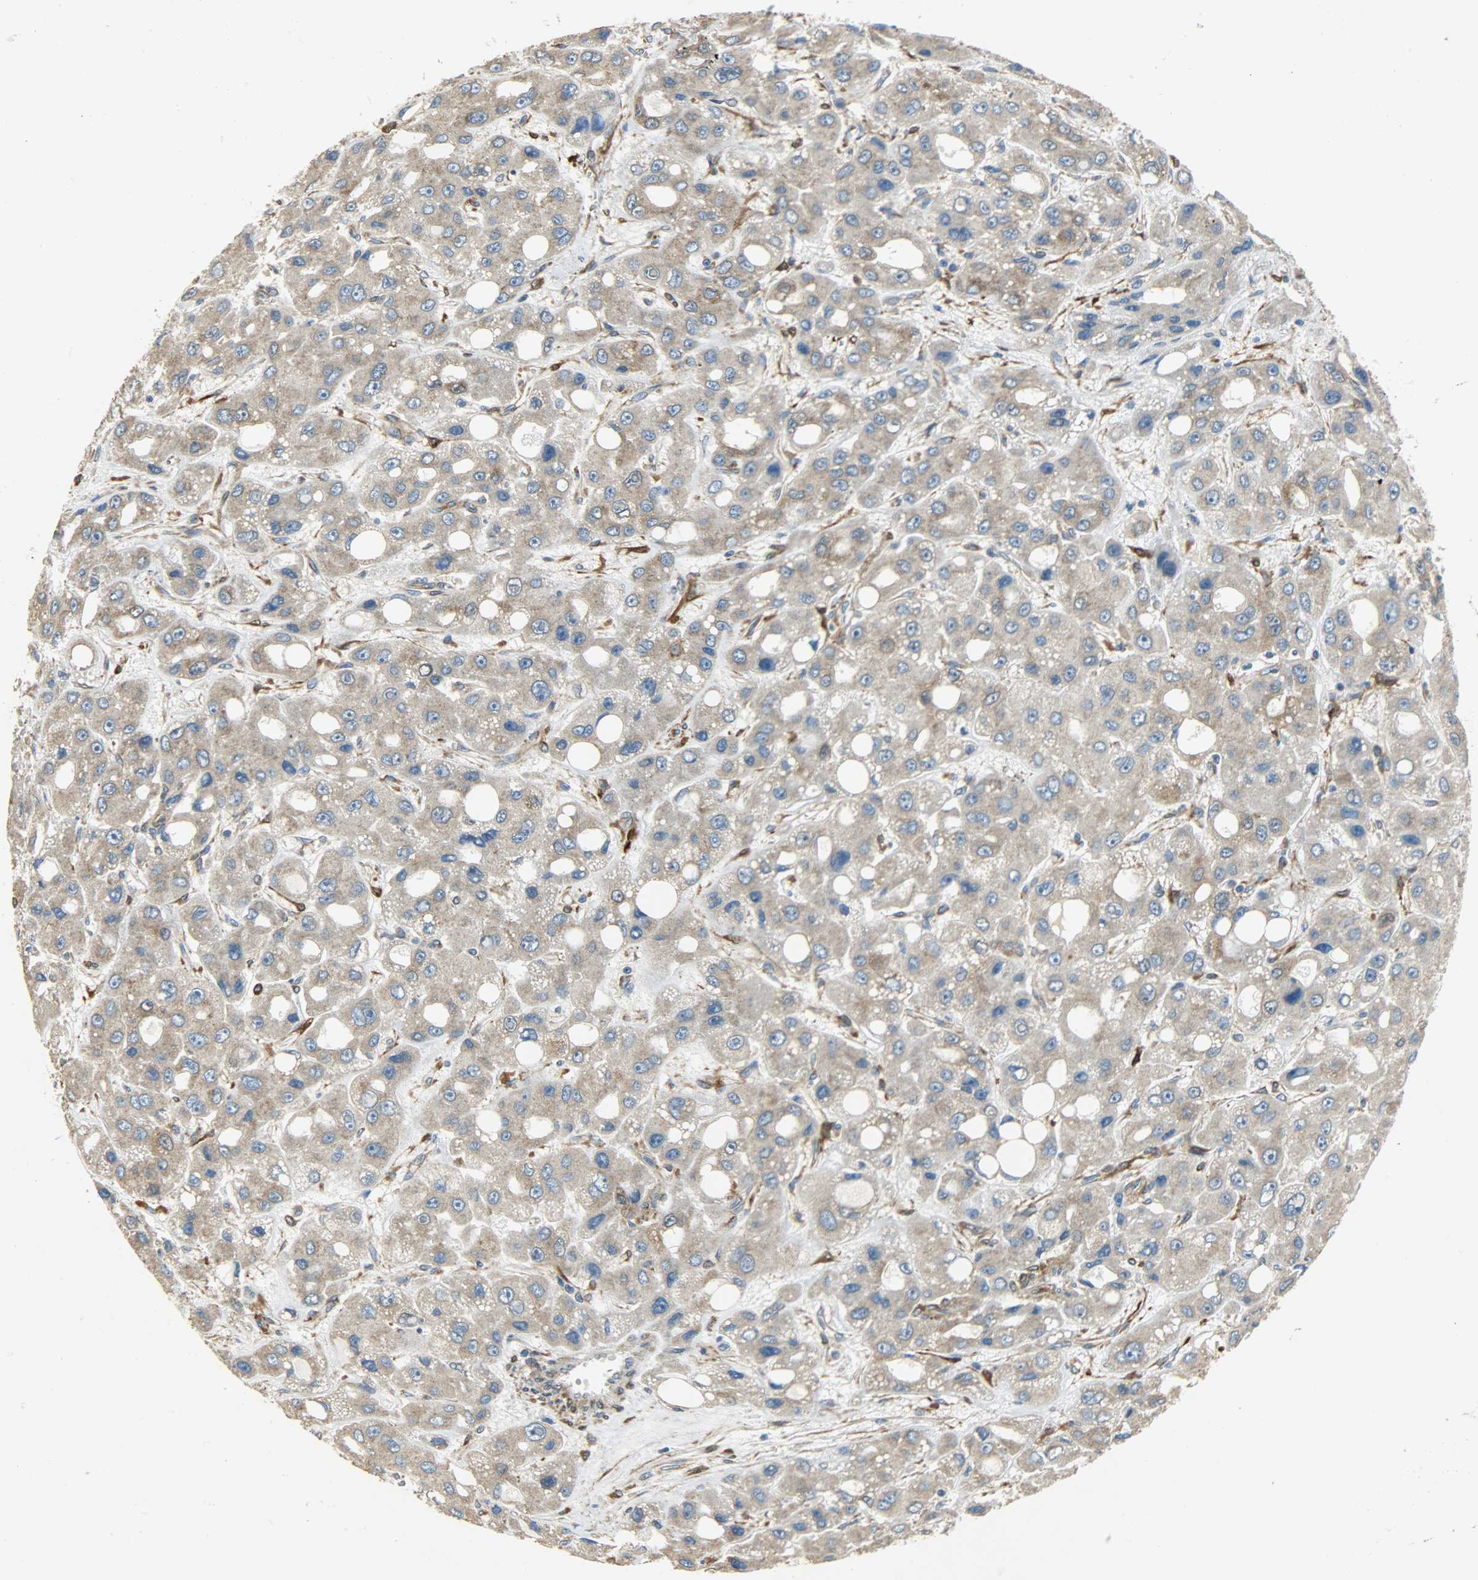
{"staining": {"intensity": "moderate", "quantity": ">75%", "location": "cytoplasmic/membranous"}, "tissue": "liver cancer", "cell_type": "Tumor cells", "image_type": "cancer", "snomed": [{"axis": "morphology", "description": "Carcinoma, Hepatocellular, NOS"}, {"axis": "topography", "description": "Liver"}], "caption": "Approximately >75% of tumor cells in hepatocellular carcinoma (liver) show moderate cytoplasmic/membranous protein staining as visualized by brown immunohistochemical staining.", "gene": "C1orf198", "patient": {"sex": "male", "age": 55}}